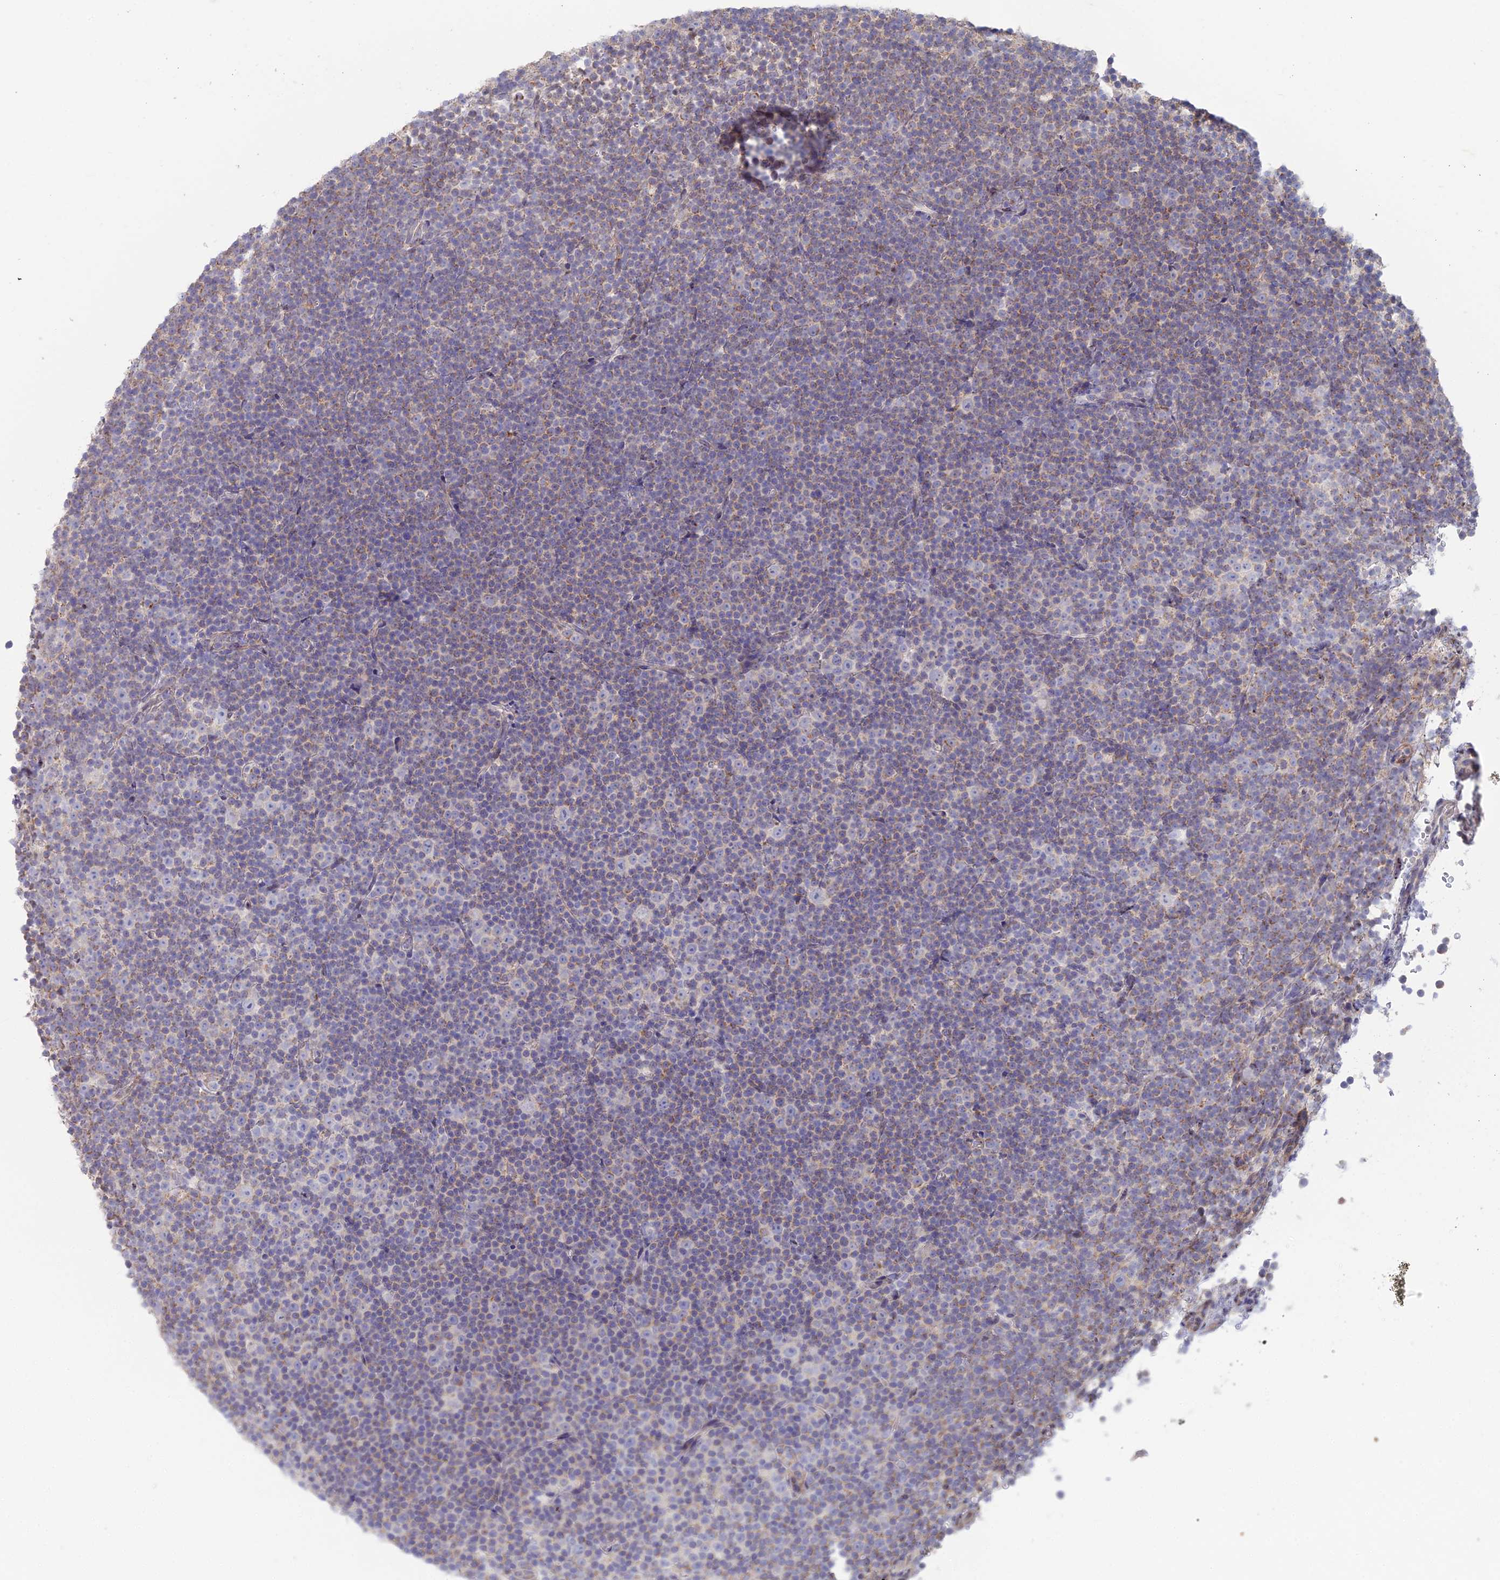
{"staining": {"intensity": "weak", "quantity": "25%-75%", "location": "cytoplasmic/membranous"}, "tissue": "lymphoma", "cell_type": "Tumor cells", "image_type": "cancer", "snomed": [{"axis": "morphology", "description": "Malignant lymphoma, non-Hodgkin's type, Low grade"}, {"axis": "topography", "description": "Lymph node"}], "caption": "Malignant lymphoma, non-Hodgkin's type (low-grade) stained with a brown dye displays weak cytoplasmic/membranous positive positivity in about 25%-75% of tumor cells.", "gene": "ARL16", "patient": {"sex": "female", "age": 67}}